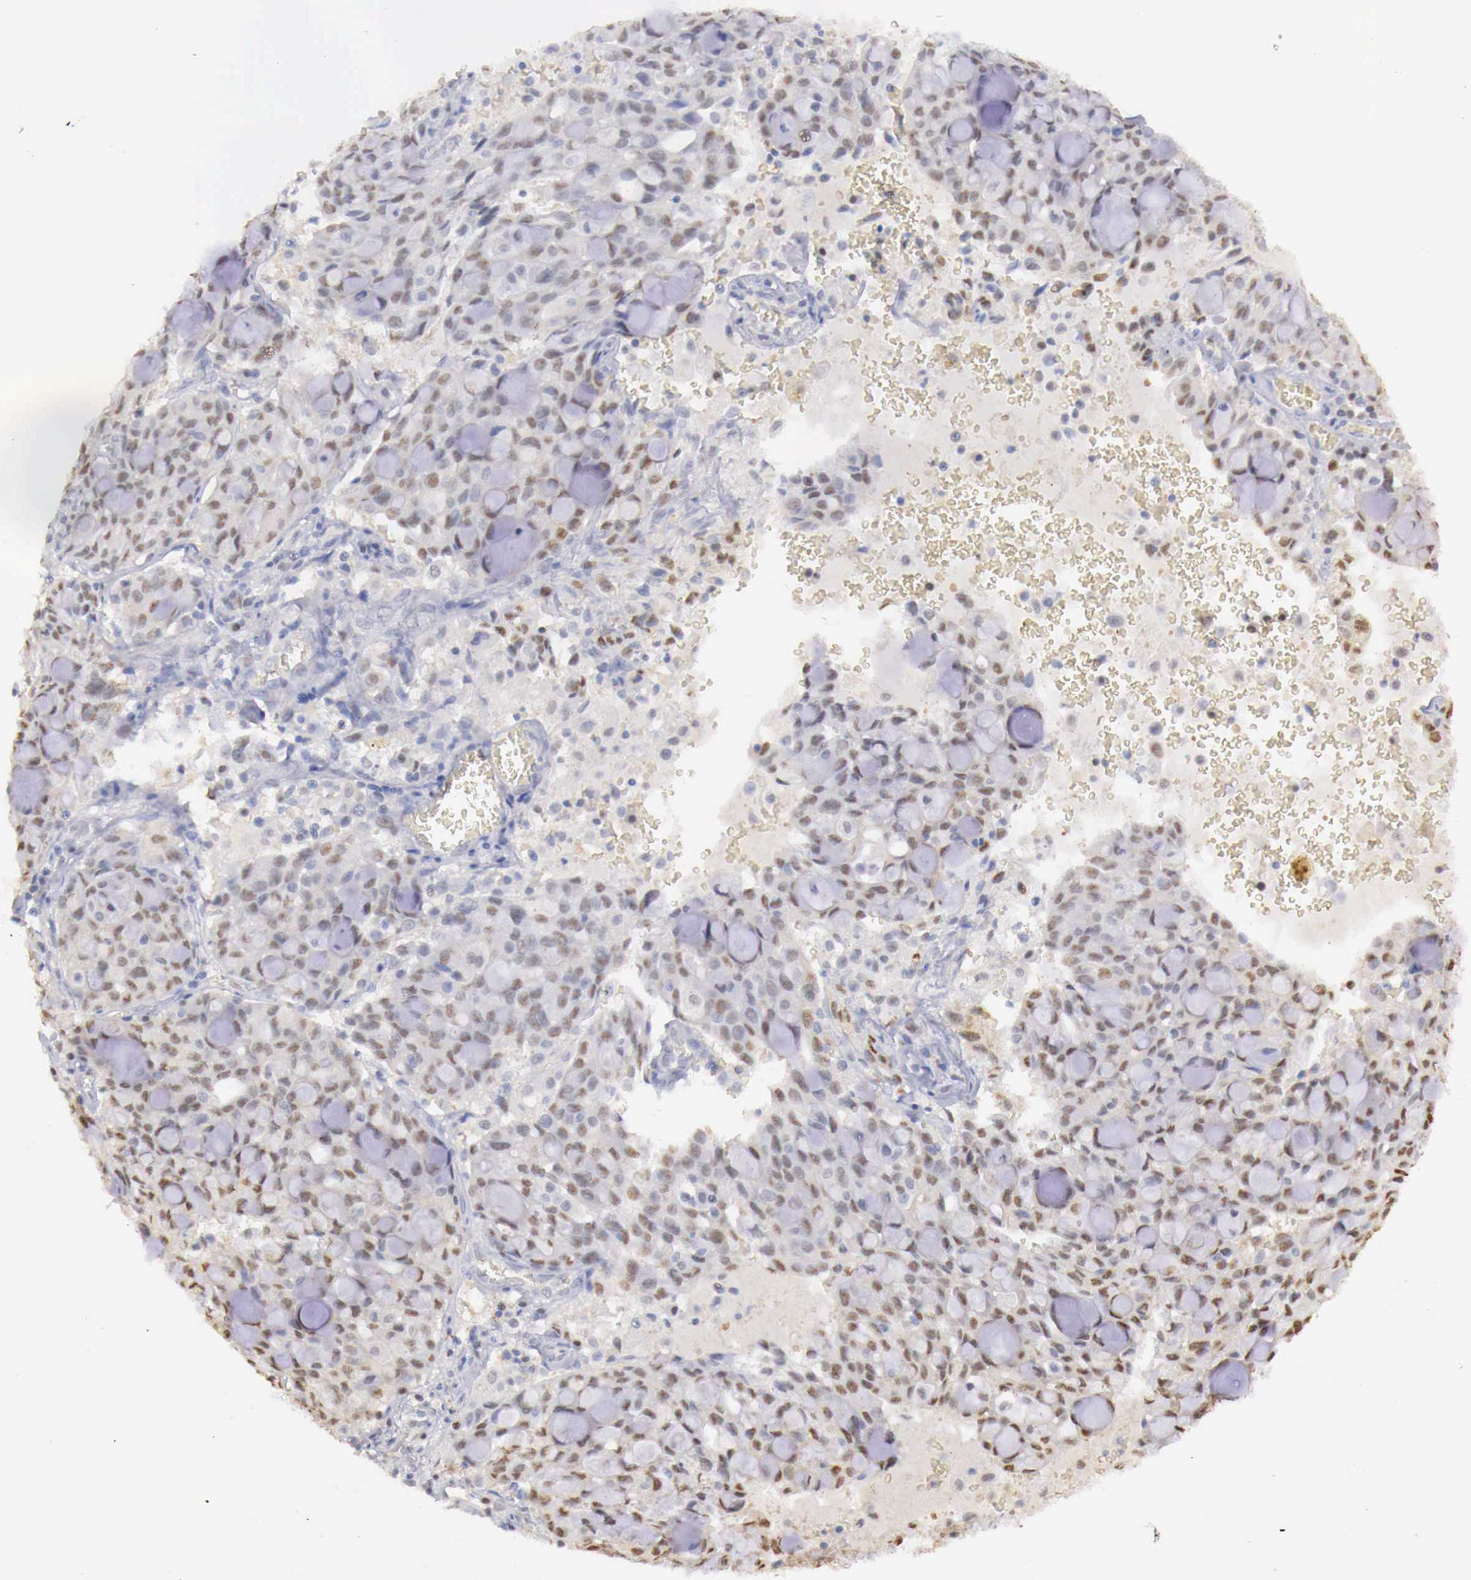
{"staining": {"intensity": "weak", "quantity": "25%-75%", "location": "nuclear"}, "tissue": "lung cancer", "cell_type": "Tumor cells", "image_type": "cancer", "snomed": [{"axis": "morphology", "description": "Adenocarcinoma, NOS"}, {"axis": "topography", "description": "Lung"}], "caption": "Lung adenocarcinoma stained with a protein marker demonstrates weak staining in tumor cells.", "gene": "UBA1", "patient": {"sex": "female", "age": 44}}